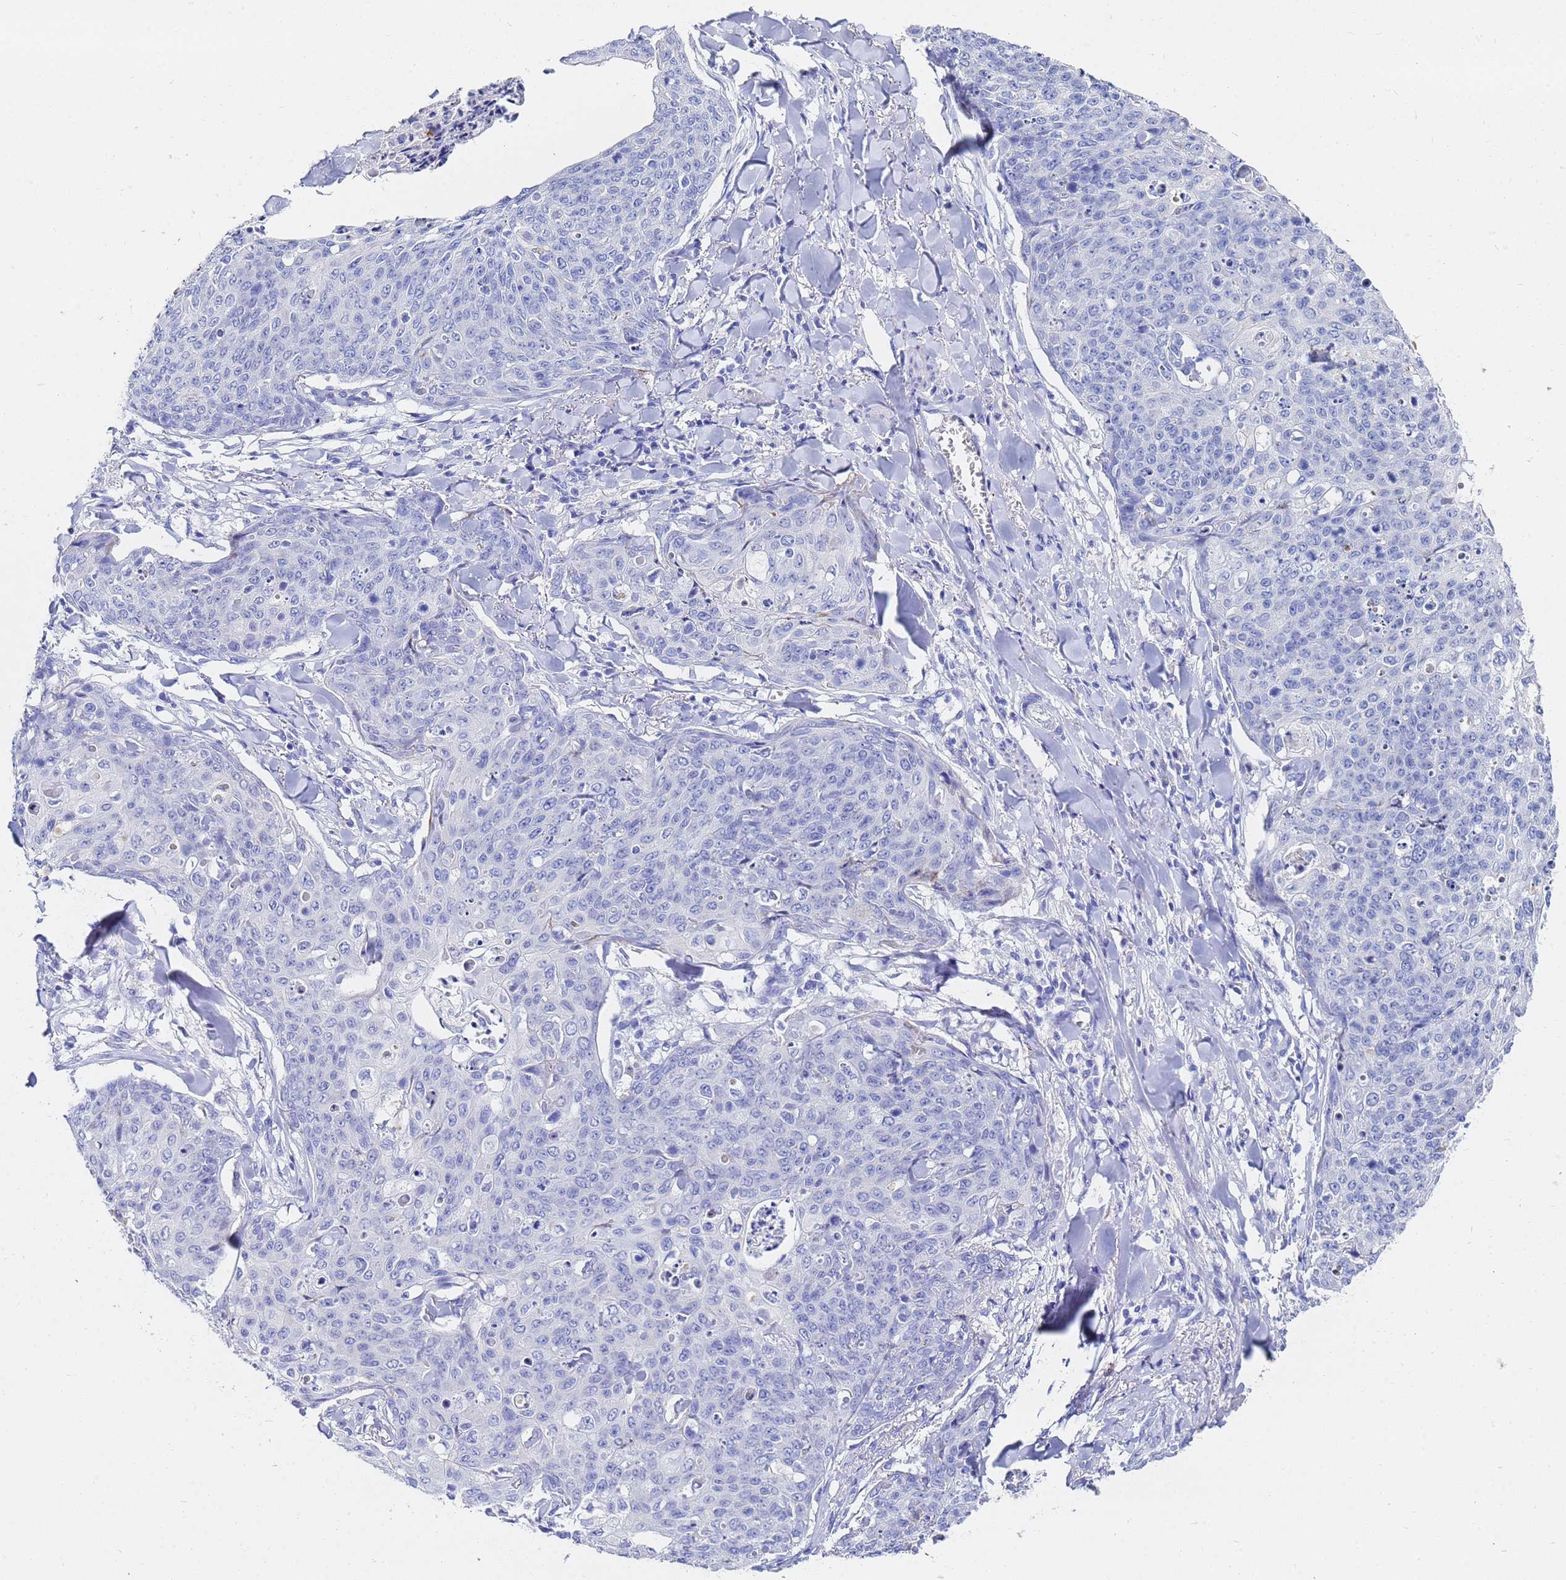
{"staining": {"intensity": "negative", "quantity": "none", "location": "none"}, "tissue": "skin cancer", "cell_type": "Tumor cells", "image_type": "cancer", "snomed": [{"axis": "morphology", "description": "Squamous cell carcinoma, NOS"}, {"axis": "topography", "description": "Skin"}, {"axis": "topography", "description": "Vulva"}], "caption": "Skin squamous cell carcinoma stained for a protein using IHC exhibits no positivity tumor cells.", "gene": "C2orf72", "patient": {"sex": "female", "age": 85}}